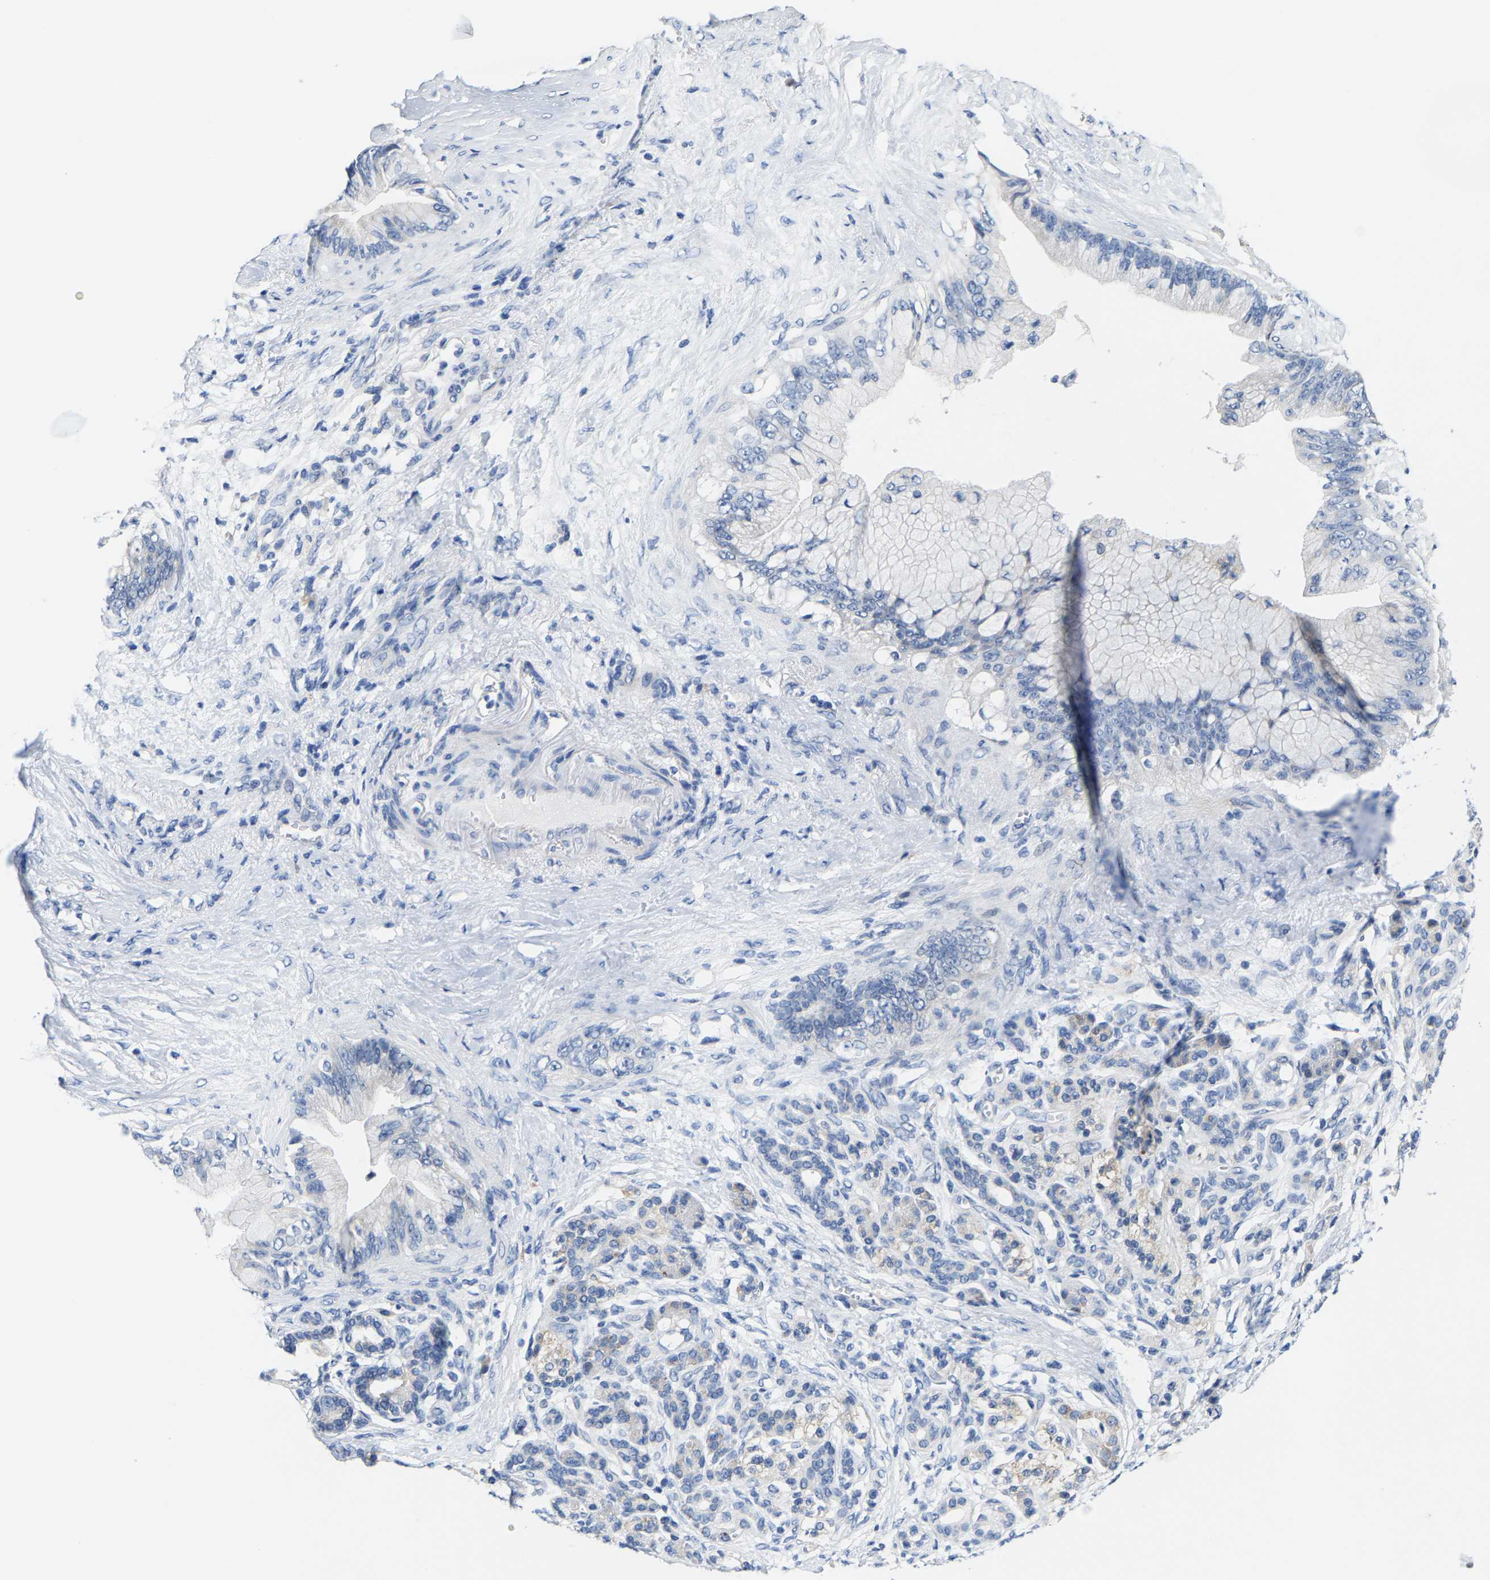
{"staining": {"intensity": "negative", "quantity": "none", "location": "none"}, "tissue": "pancreatic cancer", "cell_type": "Tumor cells", "image_type": "cancer", "snomed": [{"axis": "morphology", "description": "Adenocarcinoma, NOS"}, {"axis": "topography", "description": "Pancreas"}], "caption": "The histopathology image displays no significant expression in tumor cells of adenocarcinoma (pancreatic).", "gene": "KLHL1", "patient": {"sex": "male", "age": 59}}